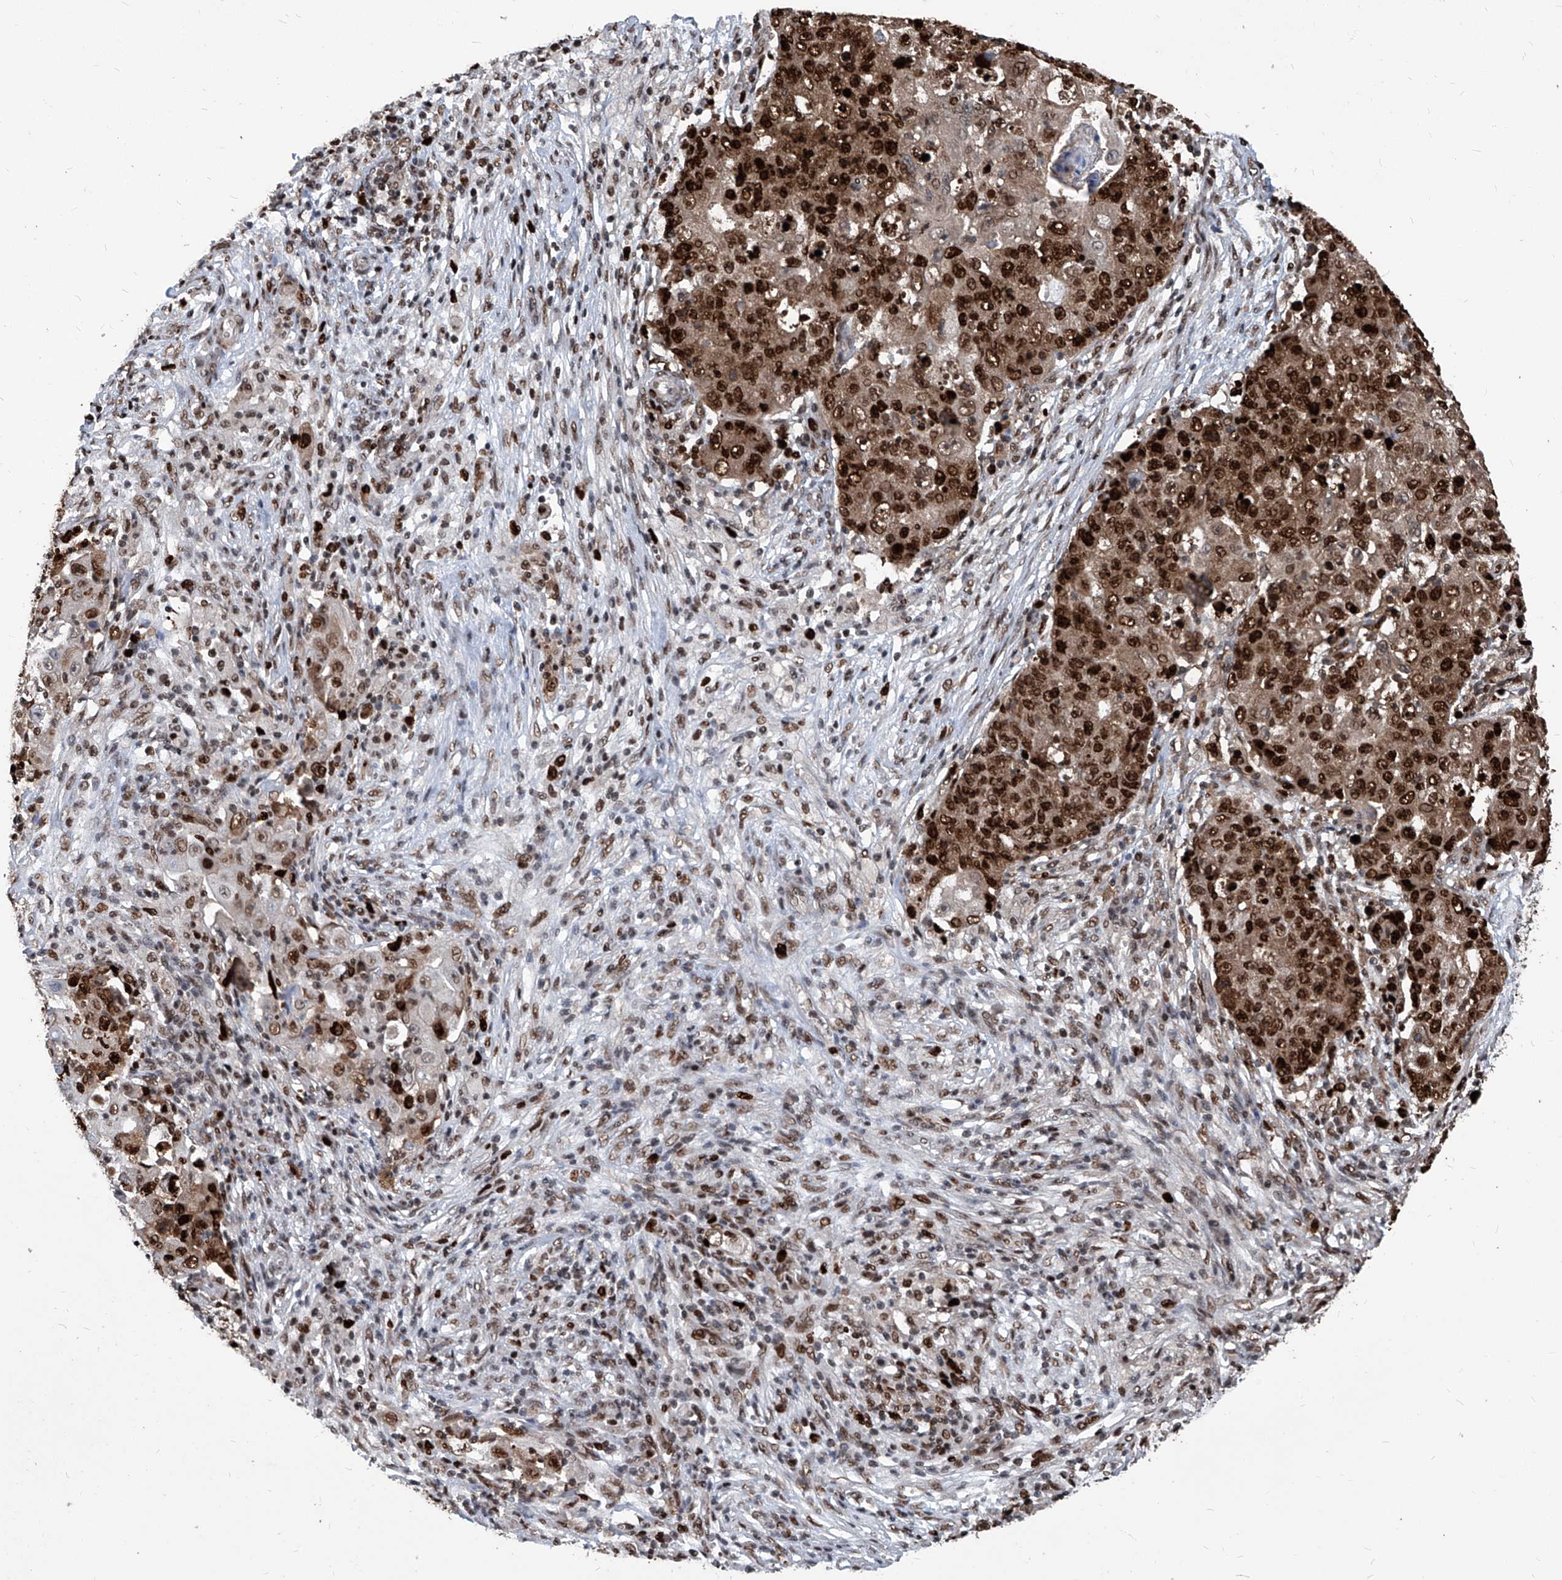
{"staining": {"intensity": "strong", "quantity": ">75%", "location": "cytoplasmic/membranous,nuclear"}, "tissue": "ovarian cancer", "cell_type": "Tumor cells", "image_type": "cancer", "snomed": [{"axis": "morphology", "description": "Carcinoma, endometroid"}, {"axis": "topography", "description": "Ovary"}], "caption": "Human ovarian cancer stained with a protein marker displays strong staining in tumor cells.", "gene": "PCNA", "patient": {"sex": "female", "age": 42}}